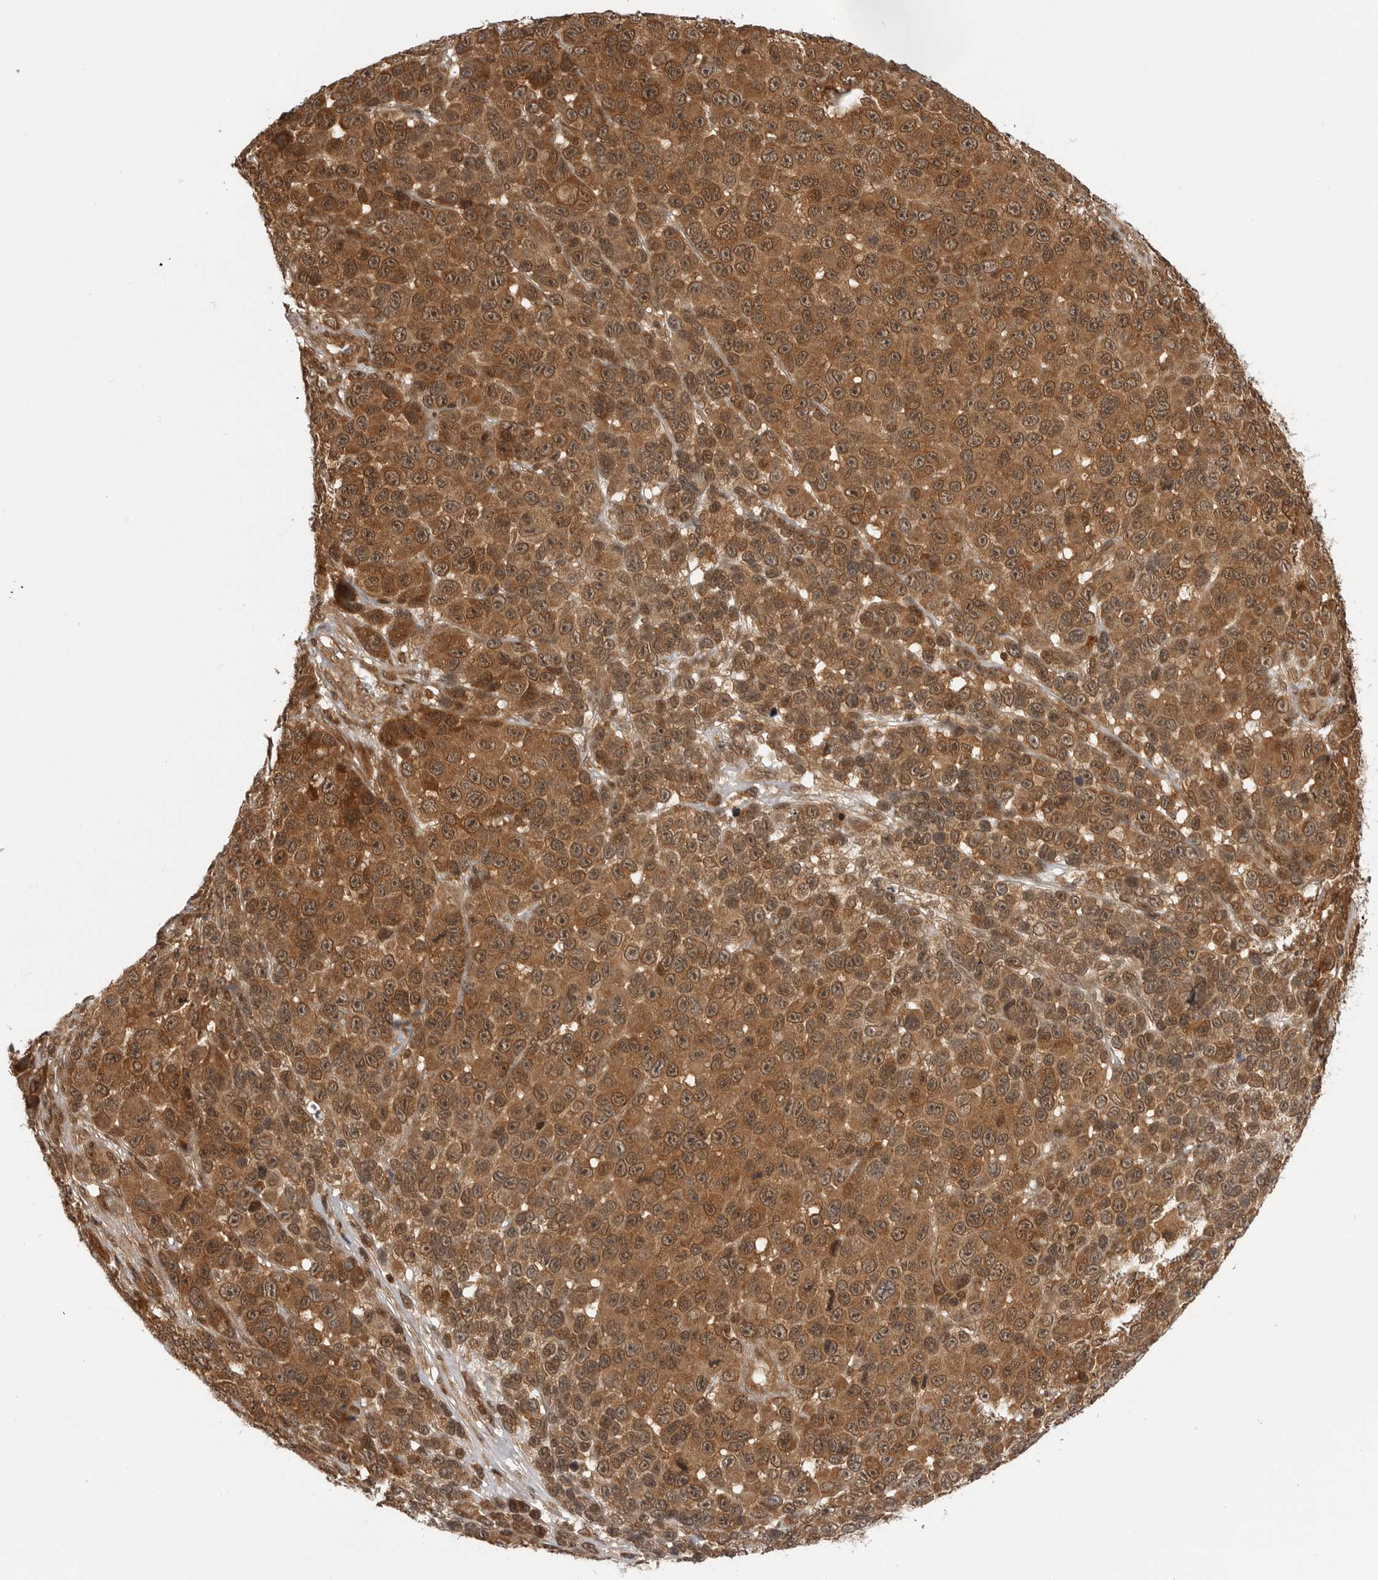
{"staining": {"intensity": "strong", "quantity": ">75%", "location": "cytoplasmic/membranous,nuclear"}, "tissue": "melanoma", "cell_type": "Tumor cells", "image_type": "cancer", "snomed": [{"axis": "morphology", "description": "Malignant melanoma, NOS"}, {"axis": "topography", "description": "Skin"}], "caption": "Tumor cells demonstrate high levels of strong cytoplasmic/membranous and nuclear expression in approximately >75% of cells in human melanoma.", "gene": "SZRD1", "patient": {"sex": "male", "age": 53}}